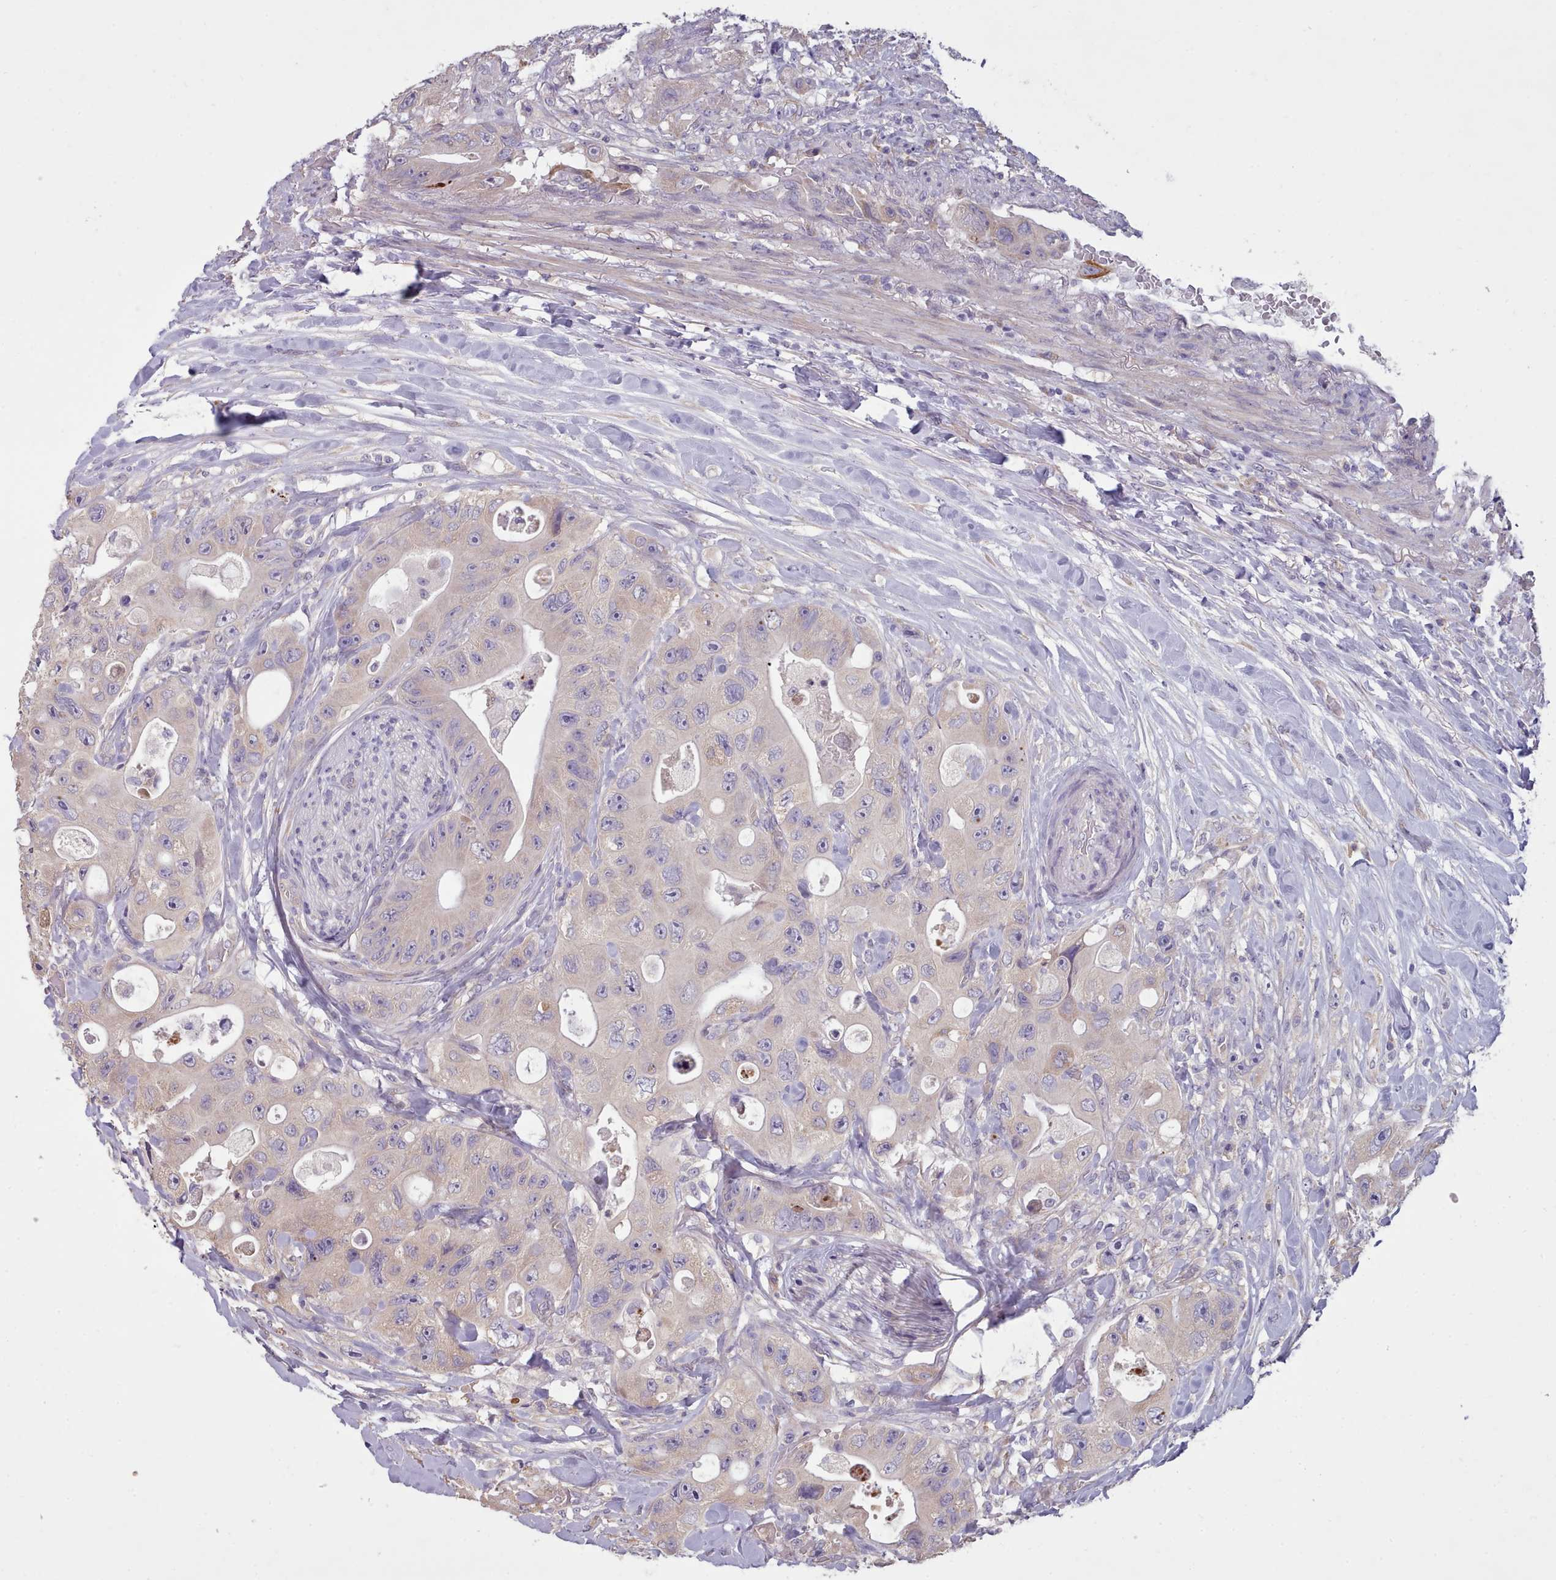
{"staining": {"intensity": "weak", "quantity": "<25%", "location": "cytoplasmic/membranous"}, "tissue": "colorectal cancer", "cell_type": "Tumor cells", "image_type": "cancer", "snomed": [{"axis": "morphology", "description": "Adenocarcinoma, NOS"}, {"axis": "topography", "description": "Colon"}], "caption": "A high-resolution photomicrograph shows immunohistochemistry (IHC) staining of colorectal cancer, which displays no significant expression in tumor cells.", "gene": "DPF1", "patient": {"sex": "female", "age": 46}}